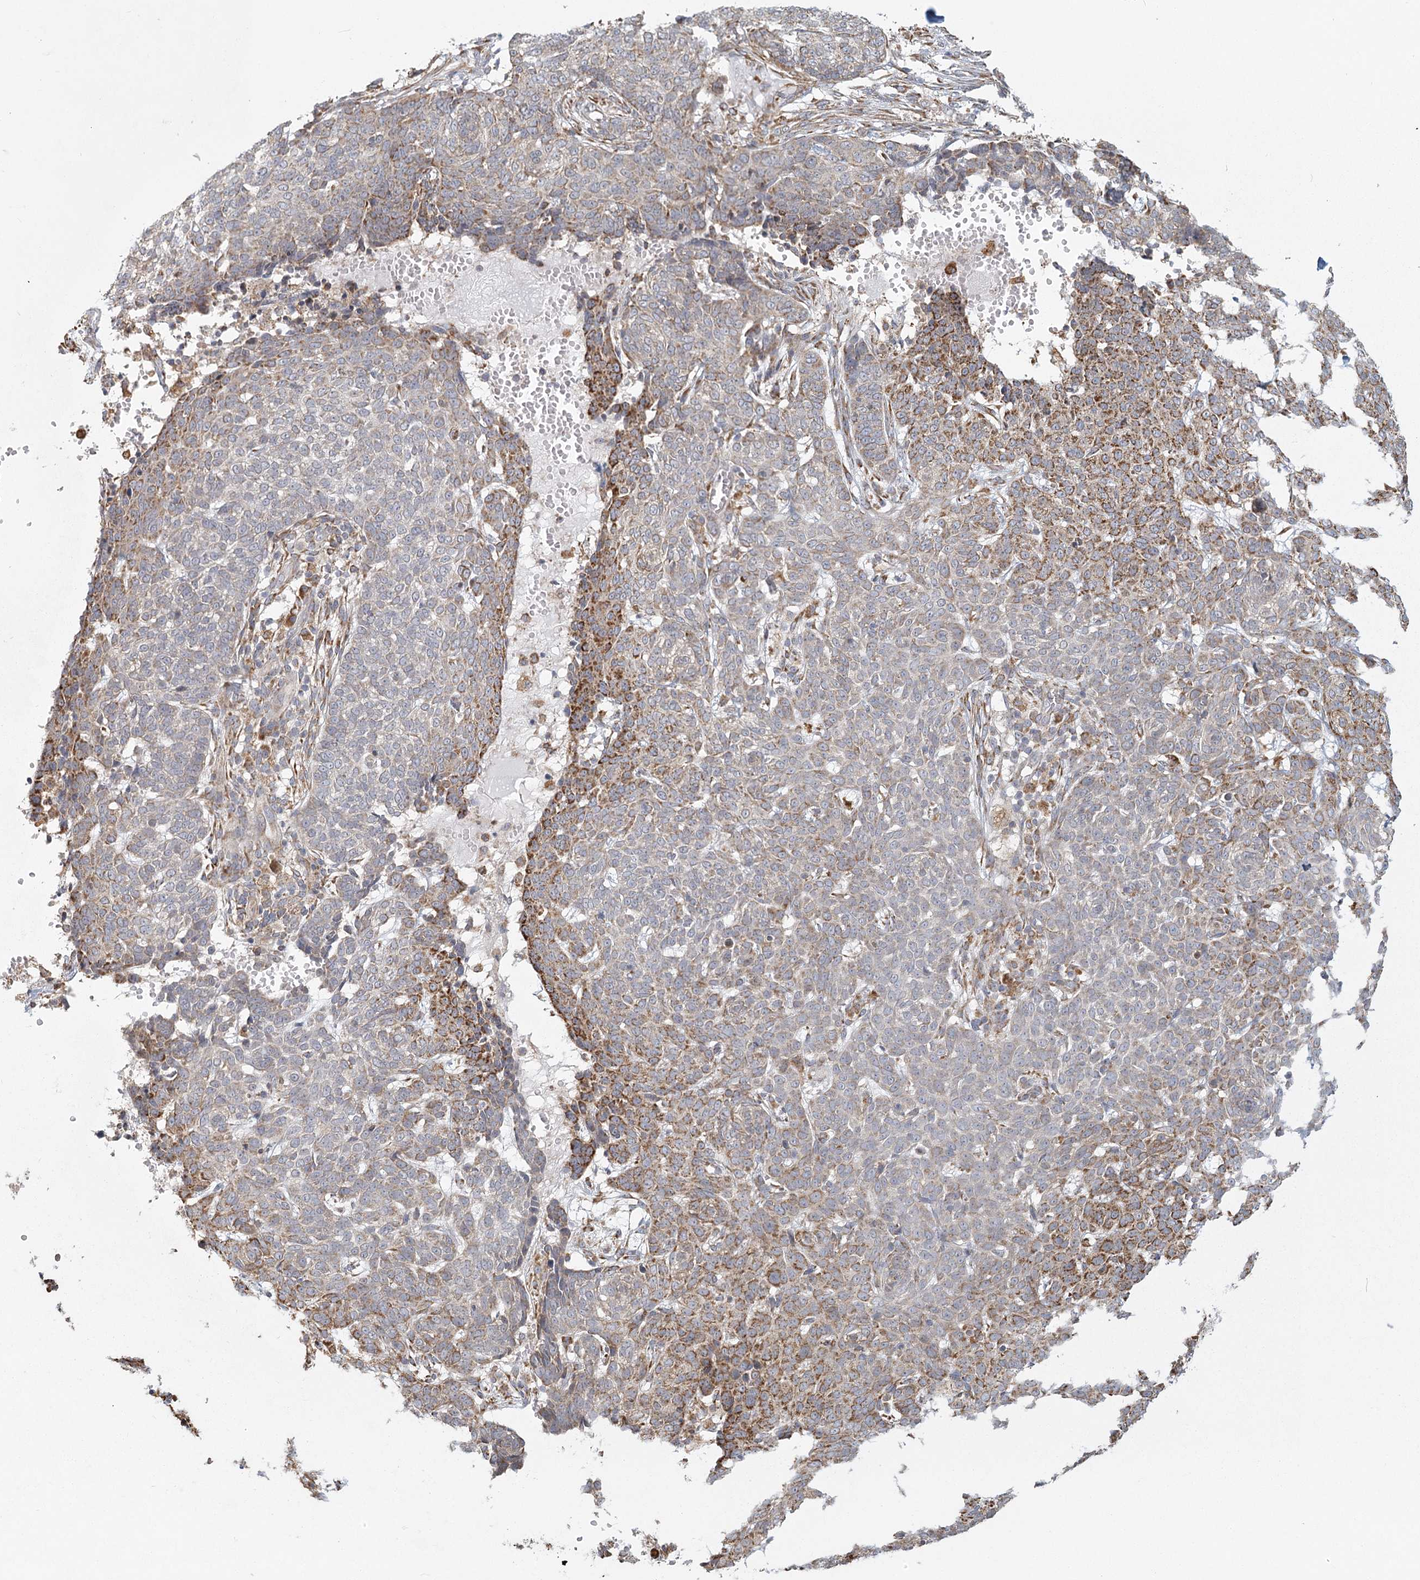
{"staining": {"intensity": "moderate", "quantity": "25%-75%", "location": "cytoplasmic/membranous"}, "tissue": "skin cancer", "cell_type": "Tumor cells", "image_type": "cancer", "snomed": [{"axis": "morphology", "description": "Basal cell carcinoma"}, {"axis": "topography", "description": "Skin"}], "caption": "Immunohistochemistry (IHC) micrograph of neoplastic tissue: human basal cell carcinoma (skin) stained using IHC shows medium levels of moderate protein expression localized specifically in the cytoplasmic/membranous of tumor cells, appearing as a cytoplasmic/membranous brown color.", "gene": "LACTB", "patient": {"sex": "male", "age": 85}}